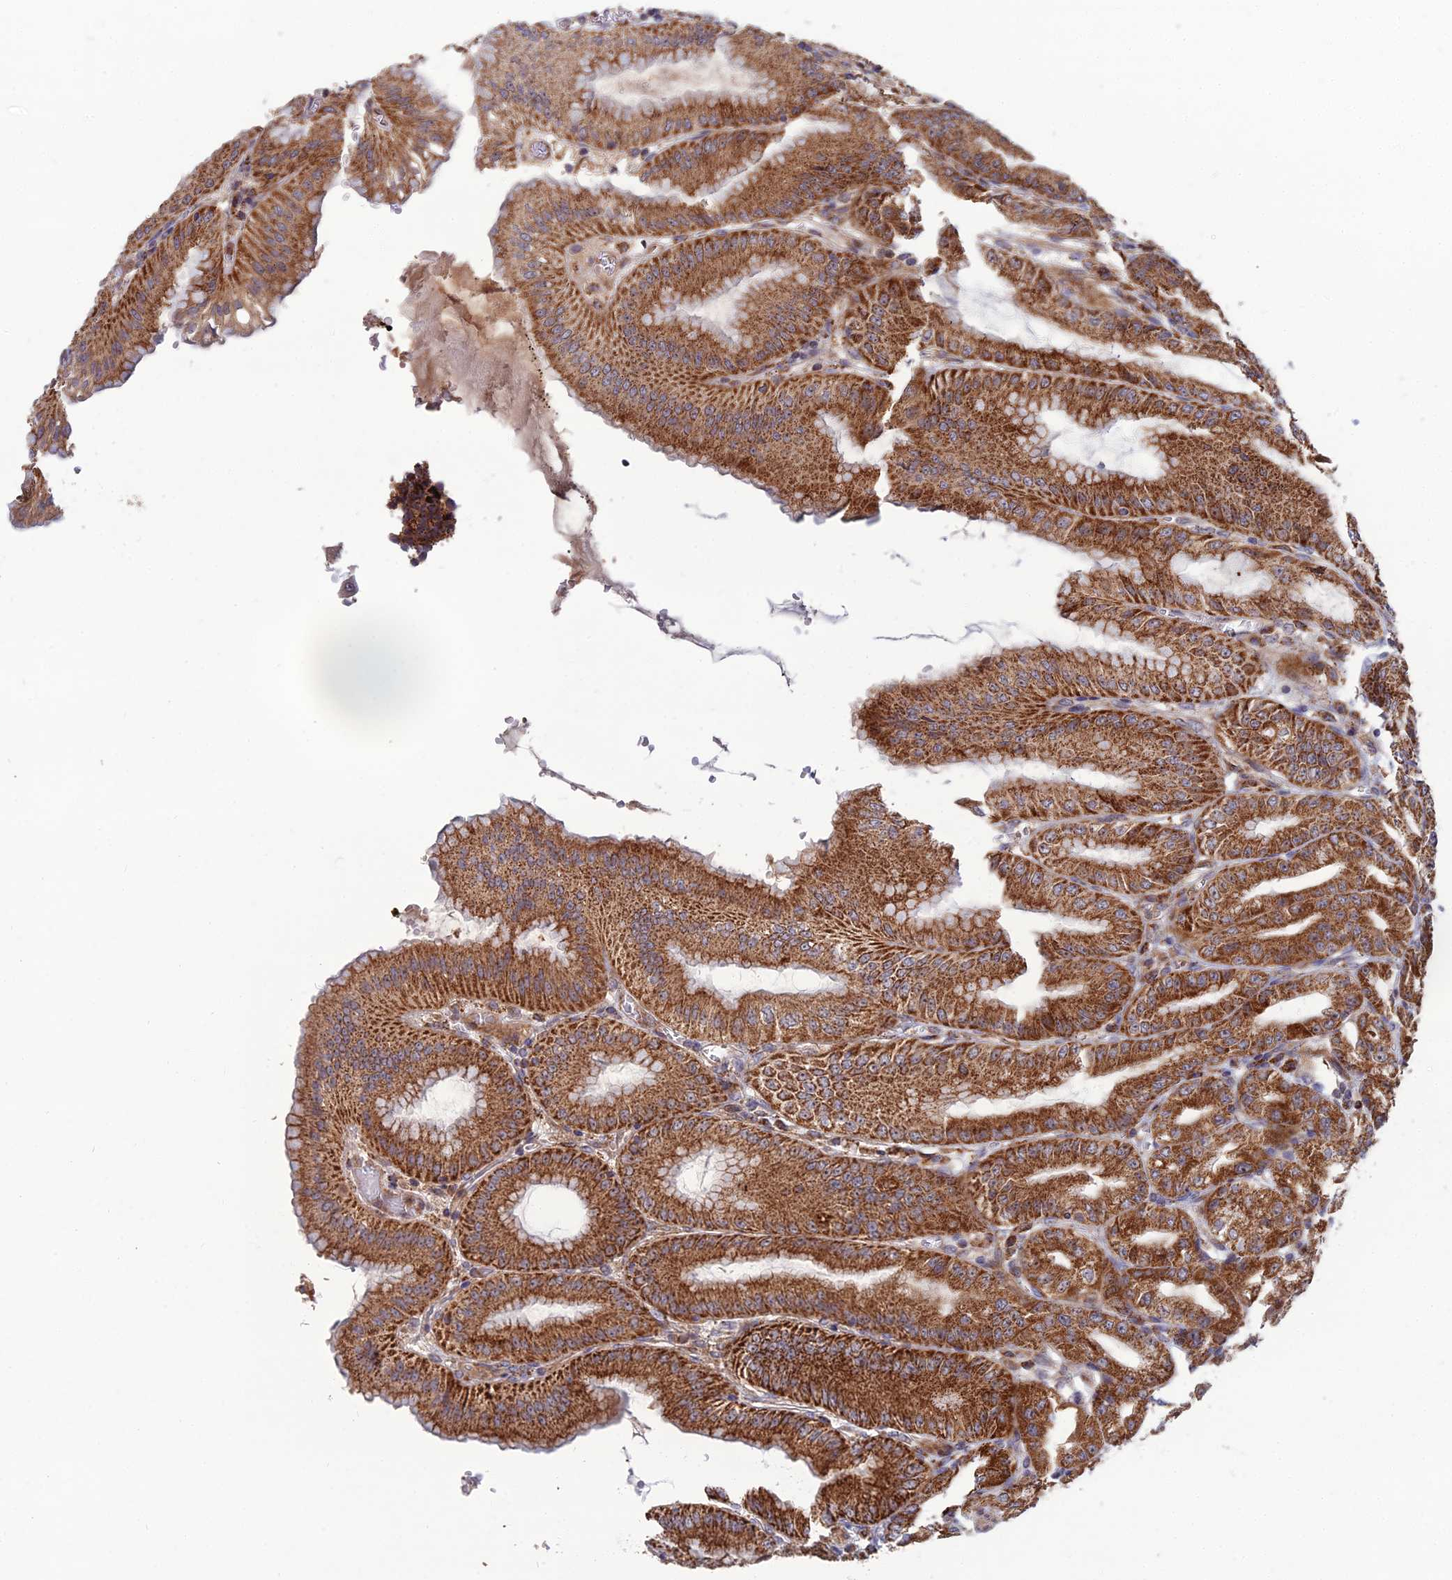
{"staining": {"intensity": "strong", "quantity": ">75%", "location": "cytoplasmic/membranous"}, "tissue": "stomach", "cell_type": "Glandular cells", "image_type": "normal", "snomed": [{"axis": "morphology", "description": "Normal tissue, NOS"}, {"axis": "topography", "description": "Stomach, lower"}], "caption": "Immunohistochemistry (IHC) (DAB (3,3'-diaminobenzidine)) staining of benign stomach exhibits strong cytoplasmic/membranous protein expression in about >75% of glandular cells. Ihc stains the protein of interest in brown and the nuclei are stained blue.", "gene": "RIC8B", "patient": {"sex": "male", "age": 71}}